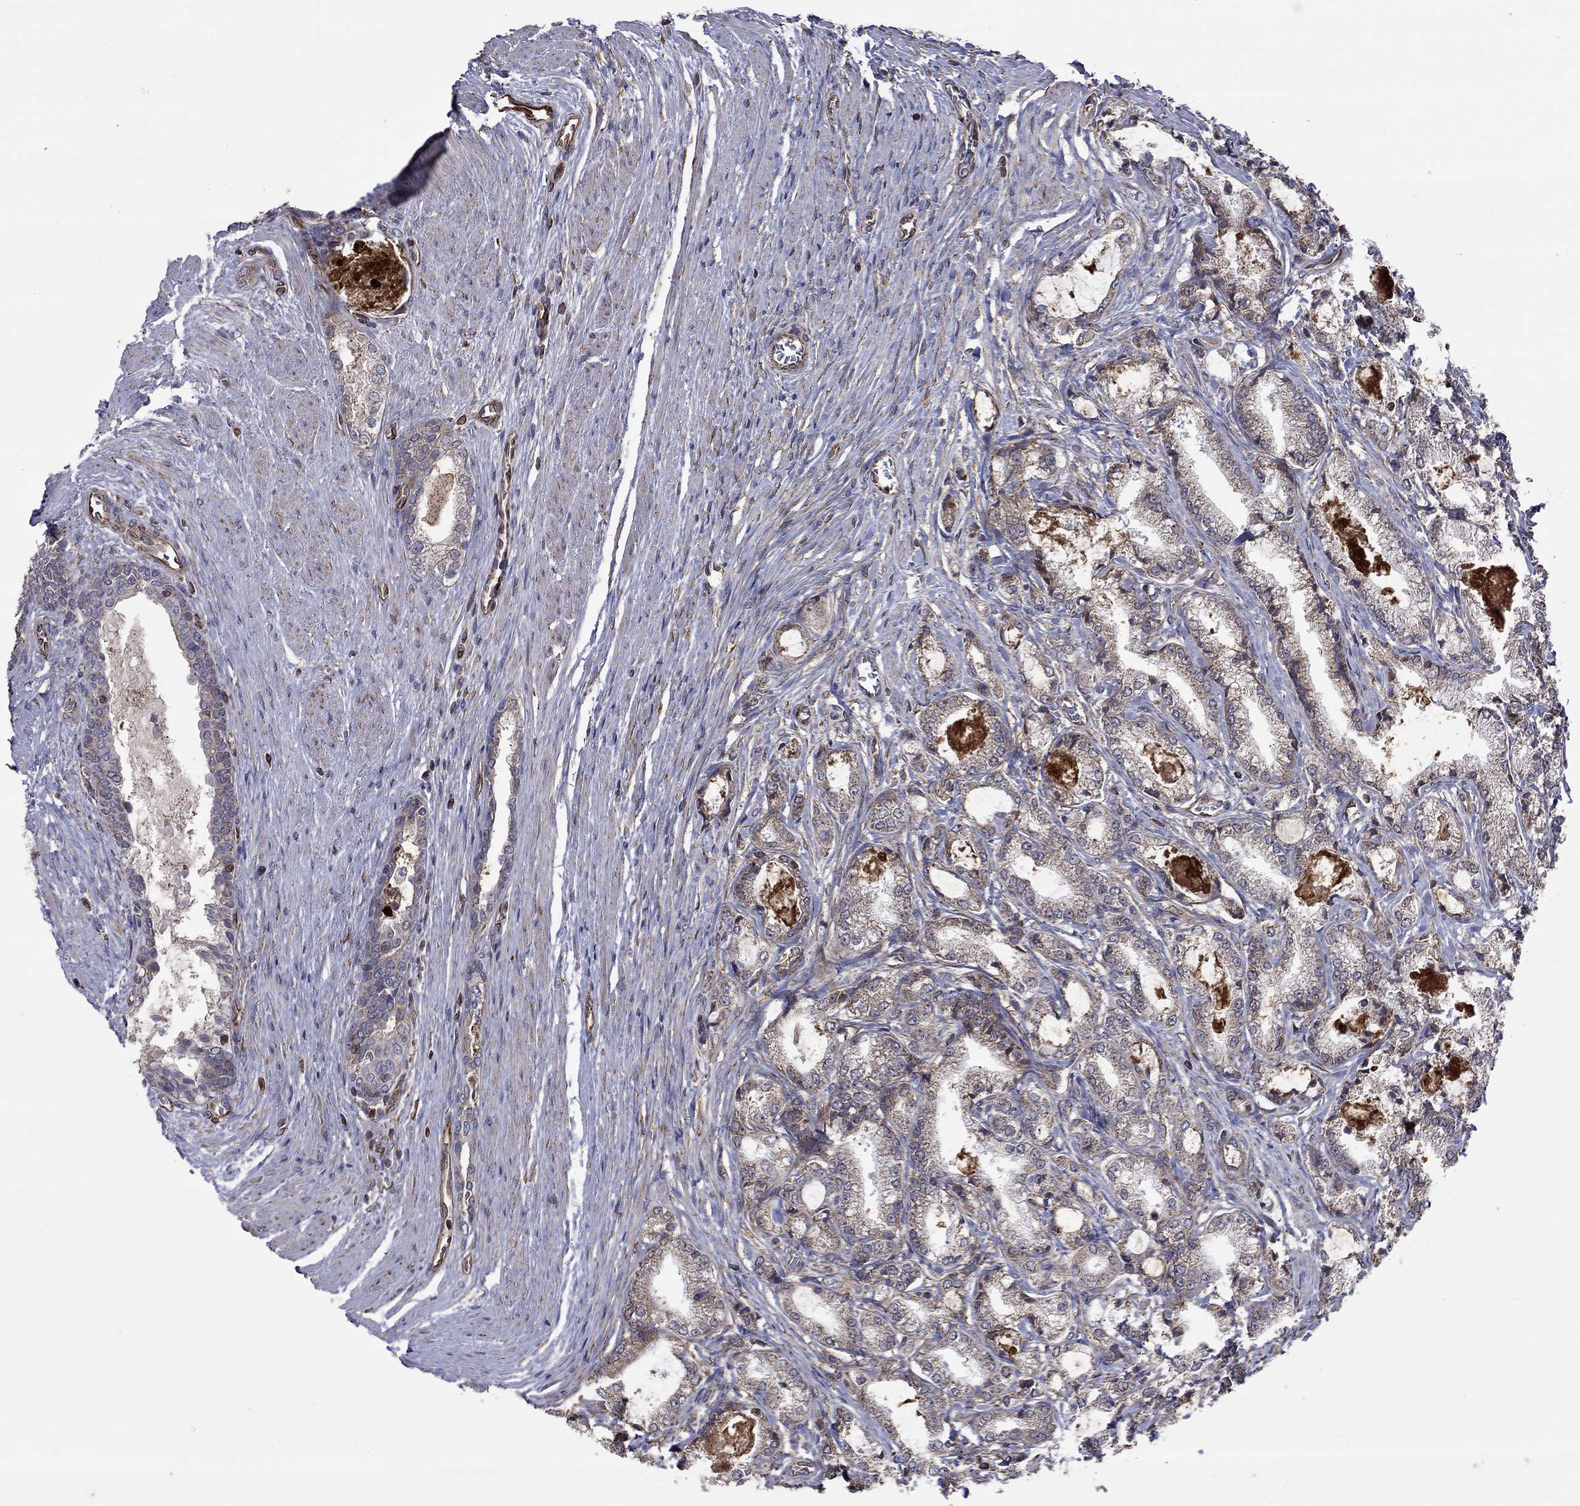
{"staining": {"intensity": "moderate", "quantity": "<25%", "location": "cytoplasmic/membranous"}, "tissue": "prostate cancer", "cell_type": "Tumor cells", "image_type": "cancer", "snomed": [{"axis": "morphology", "description": "Adenocarcinoma, NOS"}, {"axis": "topography", "description": "Prostate and seminal vesicle, NOS"}, {"axis": "topography", "description": "Prostate"}], "caption": "This is a histology image of immunohistochemistry staining of prostate cancer, which shows moderate staining in the cytoplasmic/membranous of tumor cells.", "gene": "NDUFC1", "patient": {"sex": "male", "age": 62}}